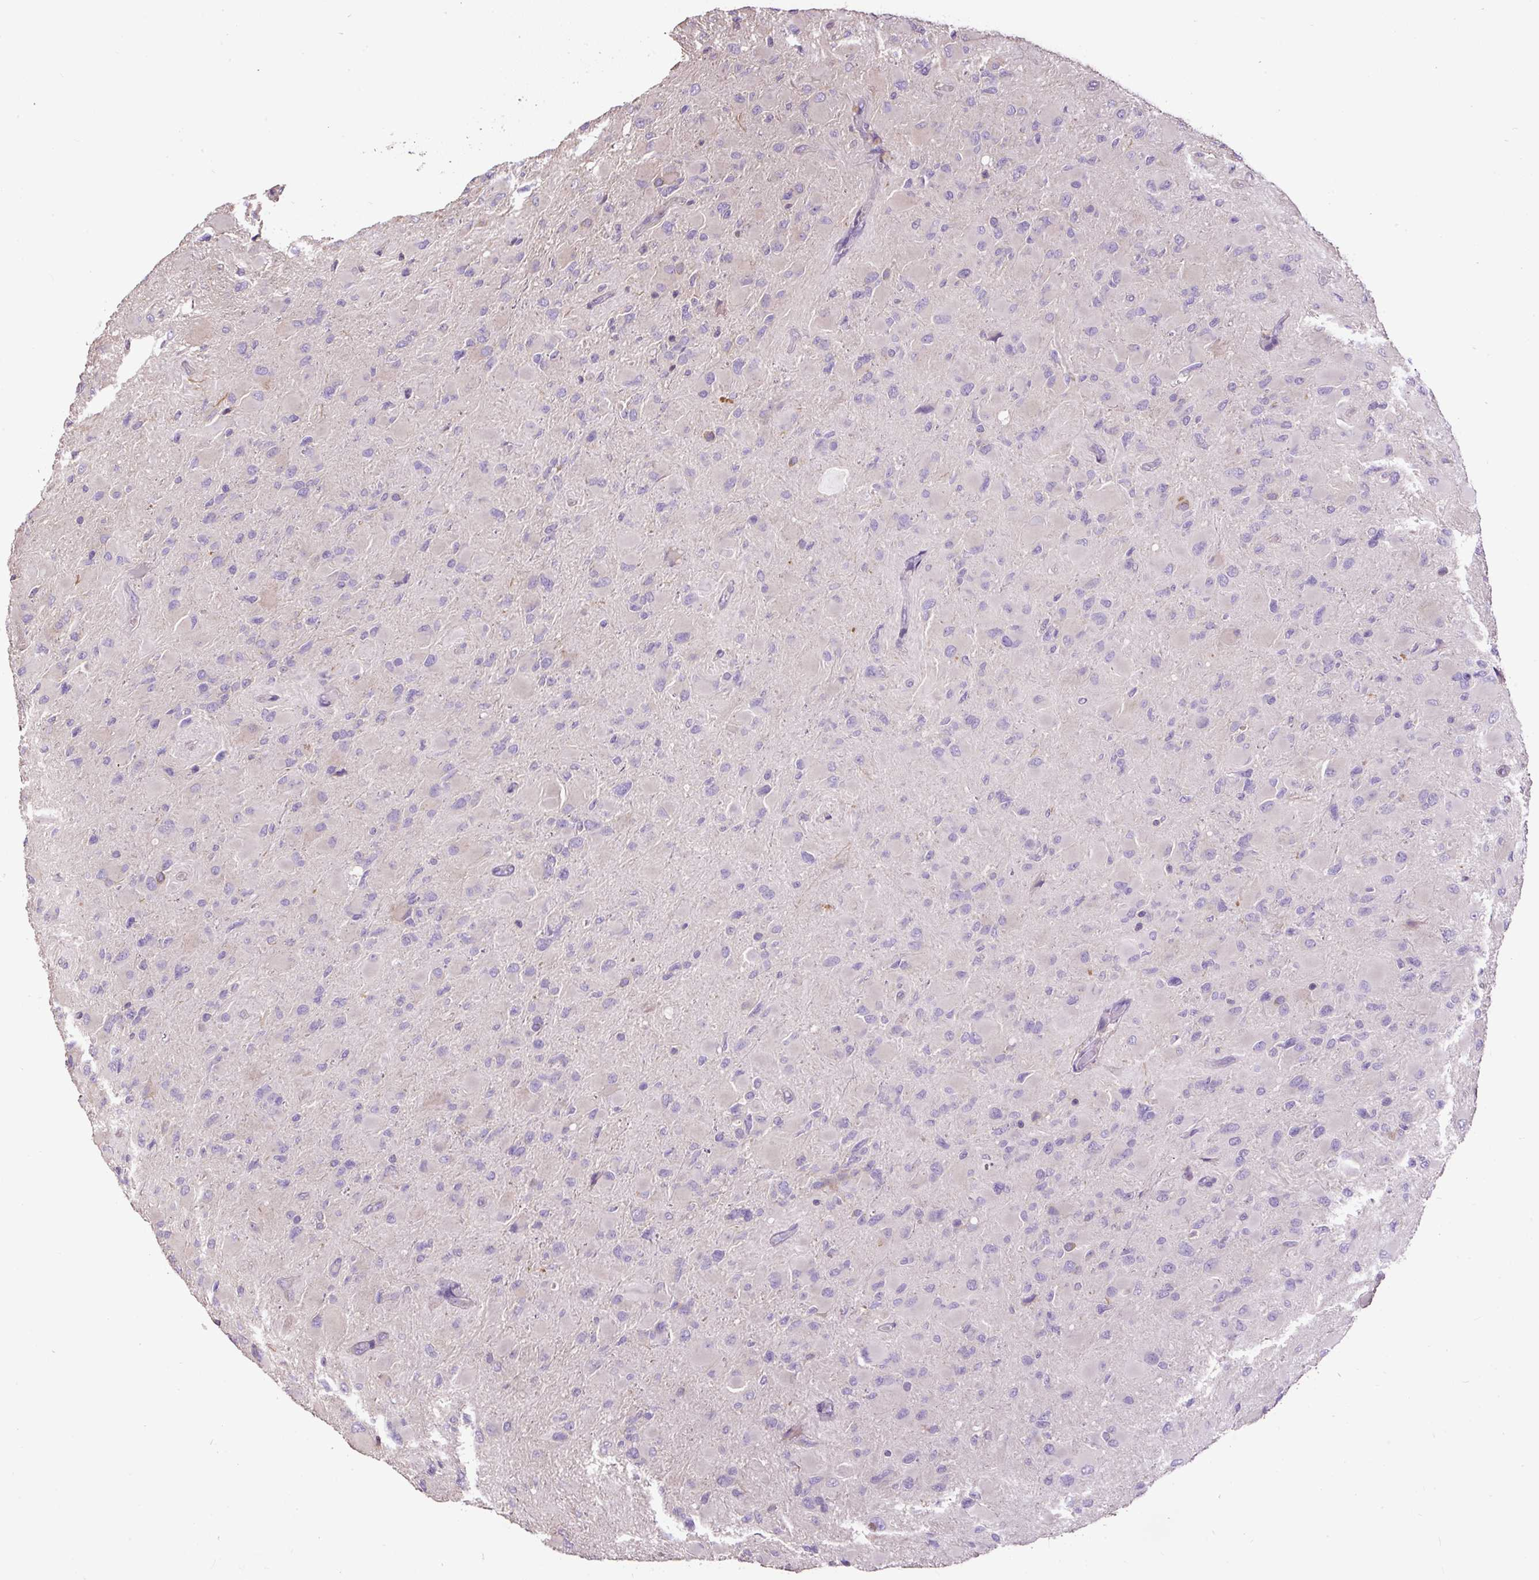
{"staining": {"intensity": "negative", "quantity": "none", "location": "none"}, "tissue": "glioma", "cell_type": "Tumor cells", "image_type": "cancer", "snomed": [{"axis": "morphology", "description": "Glioma, malignant, High grade"}, {"axis": "topography", "description": "Cerebral cortex"}], "caption": "This is an immunohistochemistry (IHC) micrograph of glioma. There is no expression in tumor cells.", "gene": "PDIA2", "patient": {"sex": "female", "age": 36}}